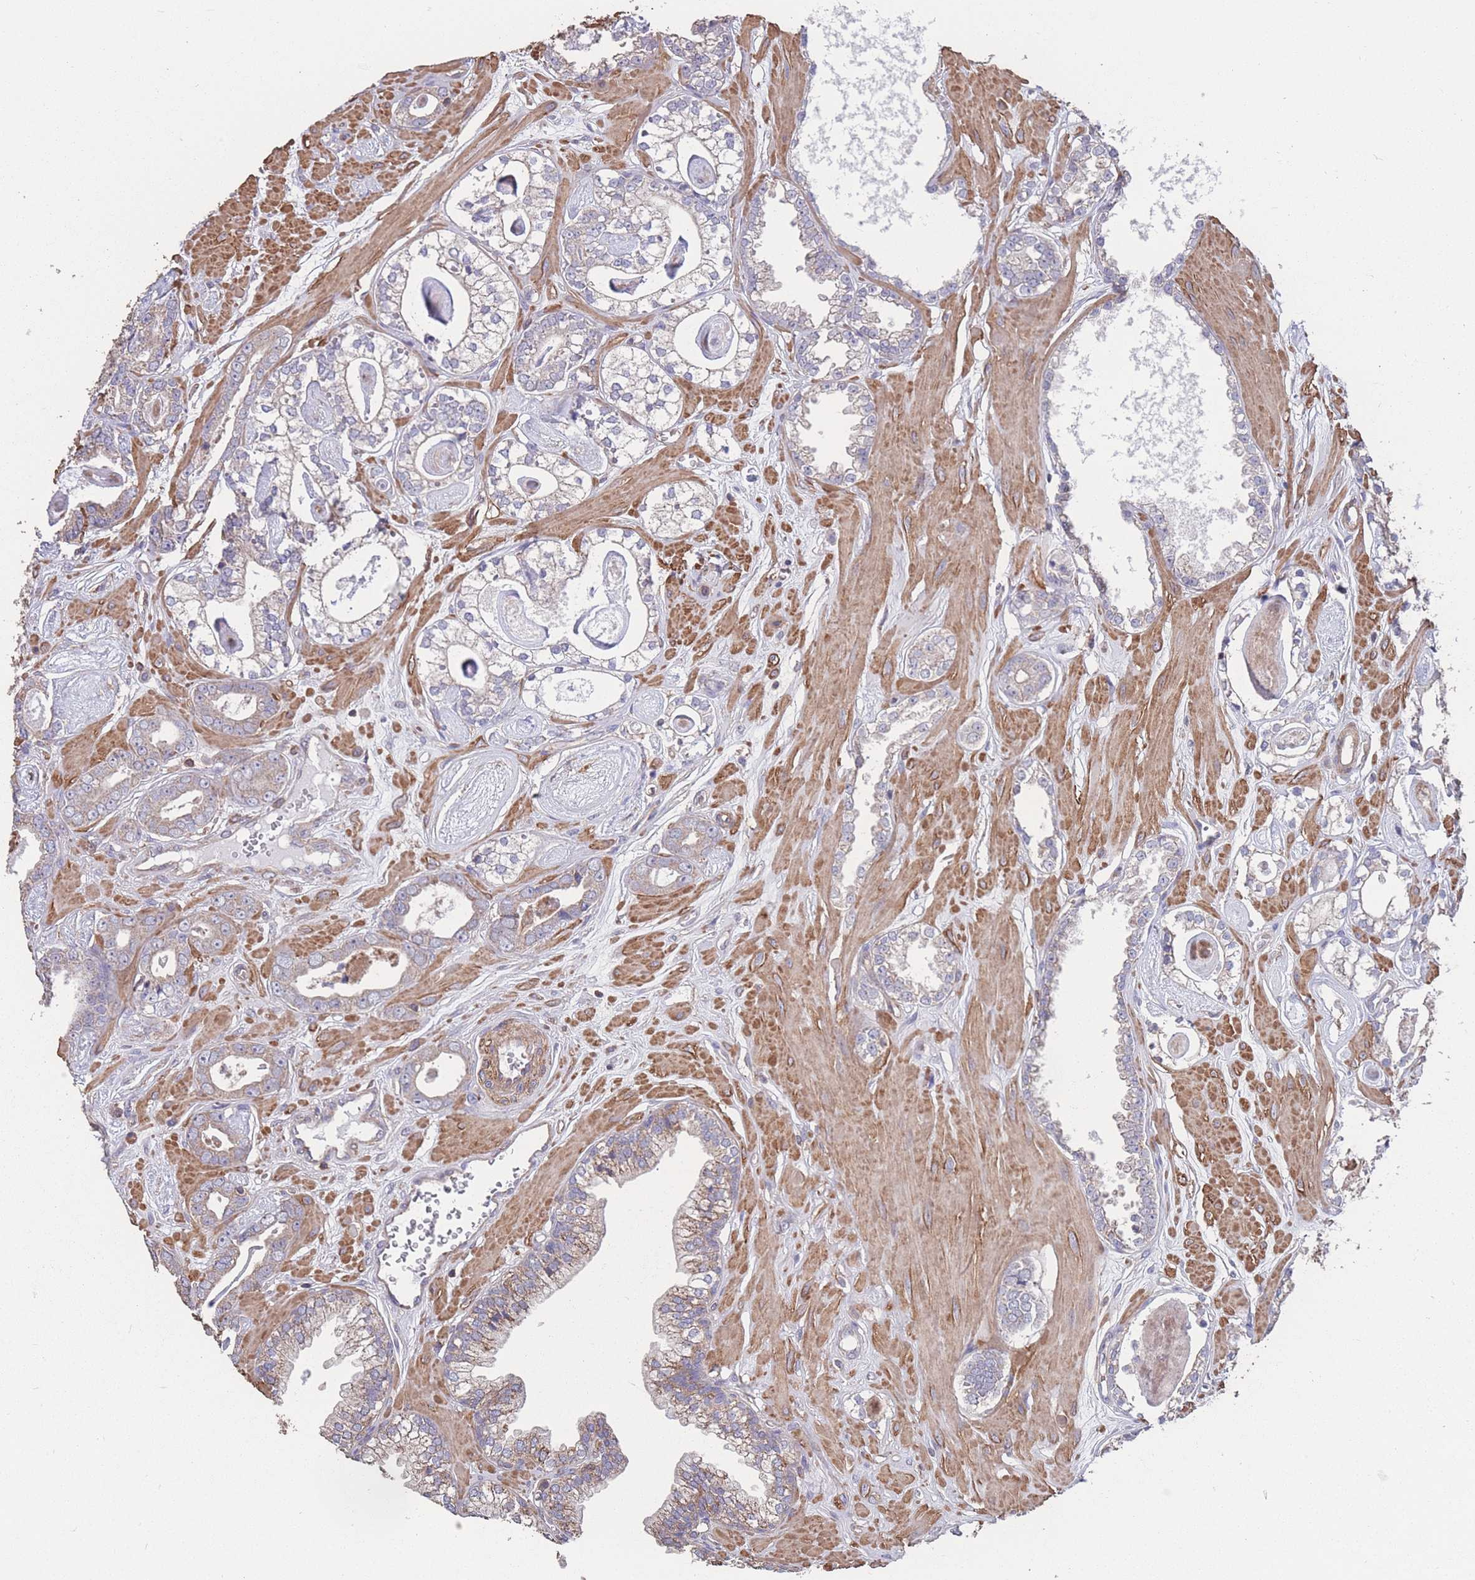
{"staining": {"intensity": "weak", "quantity": "<25%", "location": "cytoplasmic/membranous"}, "tissue": "prostate cancer", "cell_type": "Tumor cells", "image_type": "cancer", "snomed": [{"axis": "morphology", "description": "Adenocarcinoma, Low grade"}, {"axis": "topography", "description": "Prostate"}], "caption": "Immunohistochemical staining of human adenocarcinoma (low-grade) (prostate) displays no significant positivity in tumor cells.", "gene": "NUDT21", "patient": {"sex": "male", "age": 60}}